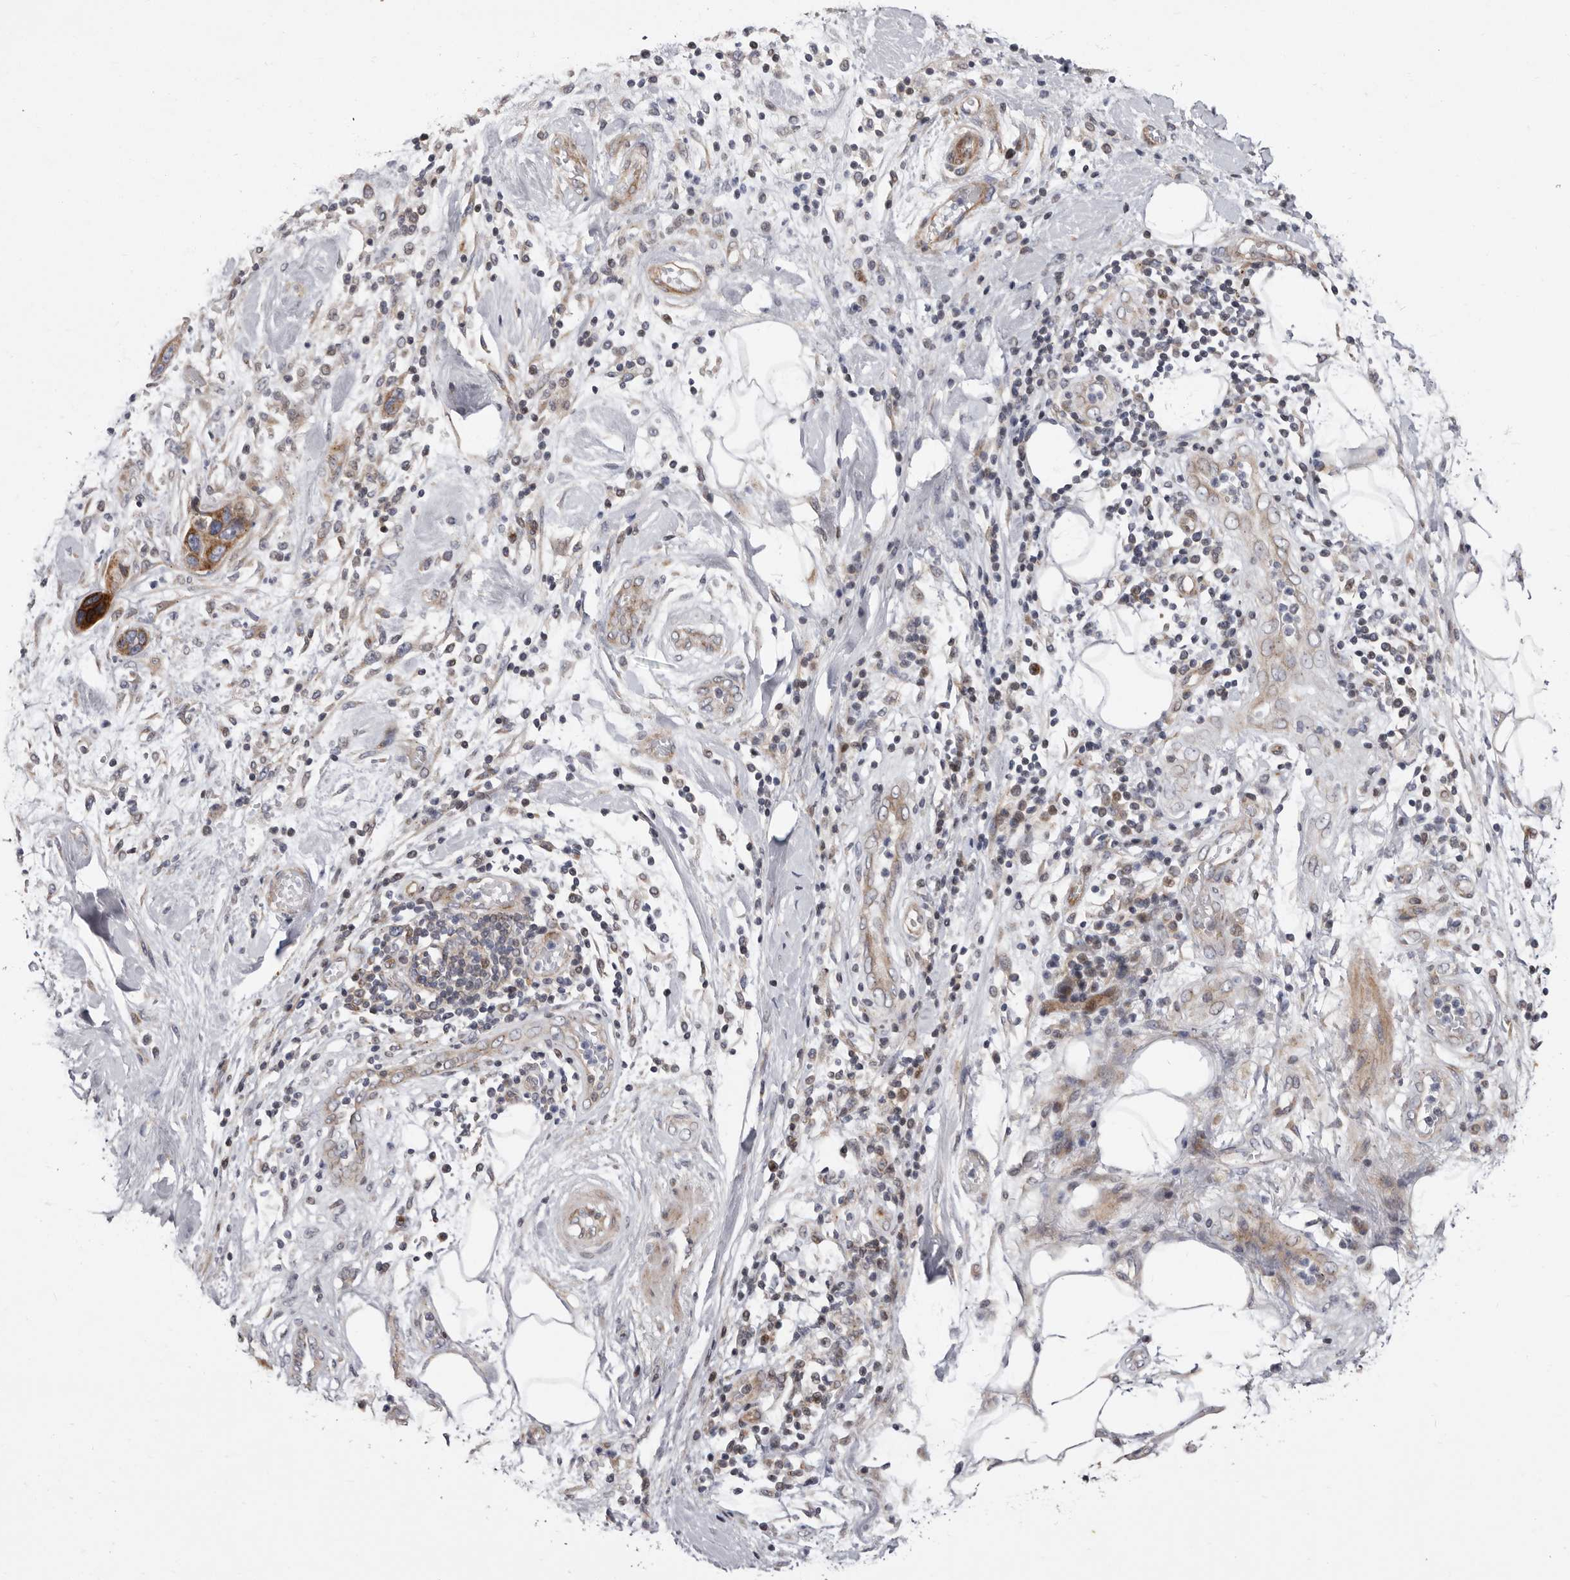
{"staining": {"intensity": "moderate", "quantity": ">75%", "location": "cytoplasmic/membranous"}, "tissue": "pancreatic cancer", "cell_type": "Tumor cells", "image_type": "cancer", "snomed": [{"axis": "morphology", "description": "Normal tissue, NOS"}, {"axis": "morphology", "description": "Adenocarcinoma, NOS"}, {"axis": "topography", "description": "Pancreas"}], "caption": "Protein analysis of pancreatic adenocarcinoma tissue demonstrates moderate cytoplasmic/membranous positivity in approximately >75% of tumor cells.", "gene": "TIMM17B", "patient": {"sex": "female", "age": 71}}